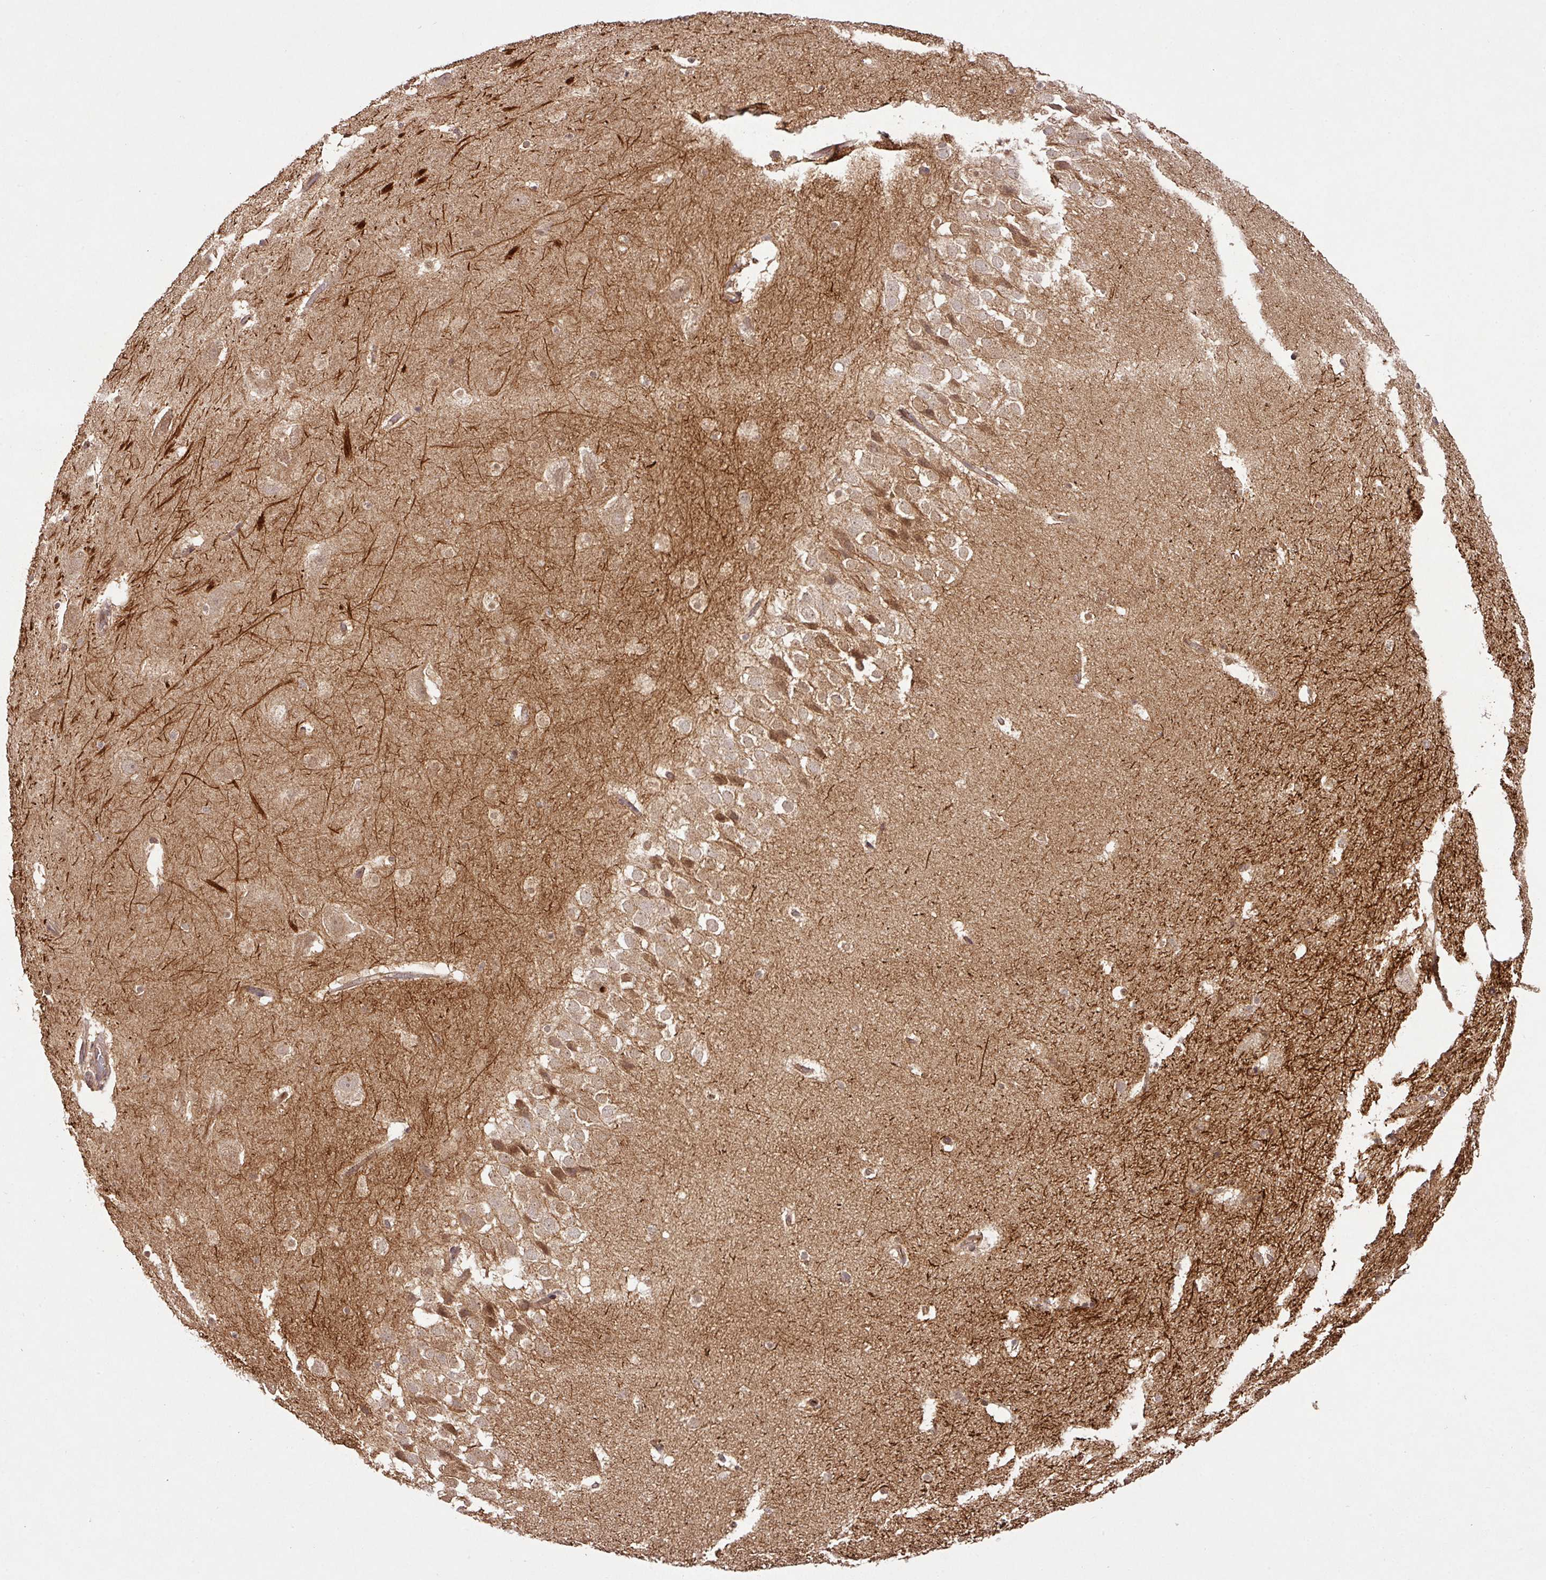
{"staining": {"intensity": "weak", "quantity": "<25%", "location": "cytoplasmic/membranous"}, "tissue": "hippocampus", "cell_type": "Glial cells", "image_type": "normal", "snomed": [{"axis": "morphology", "description": "Normal tissue, NOS"}, {"axis": "topography", "description": "Hippocampus"}], "caption": "The micrograph shows no significant positivity in glial cells of hippocampus.", "gene": "FAIM", "patient": {"sex": "male", "age": 37}}